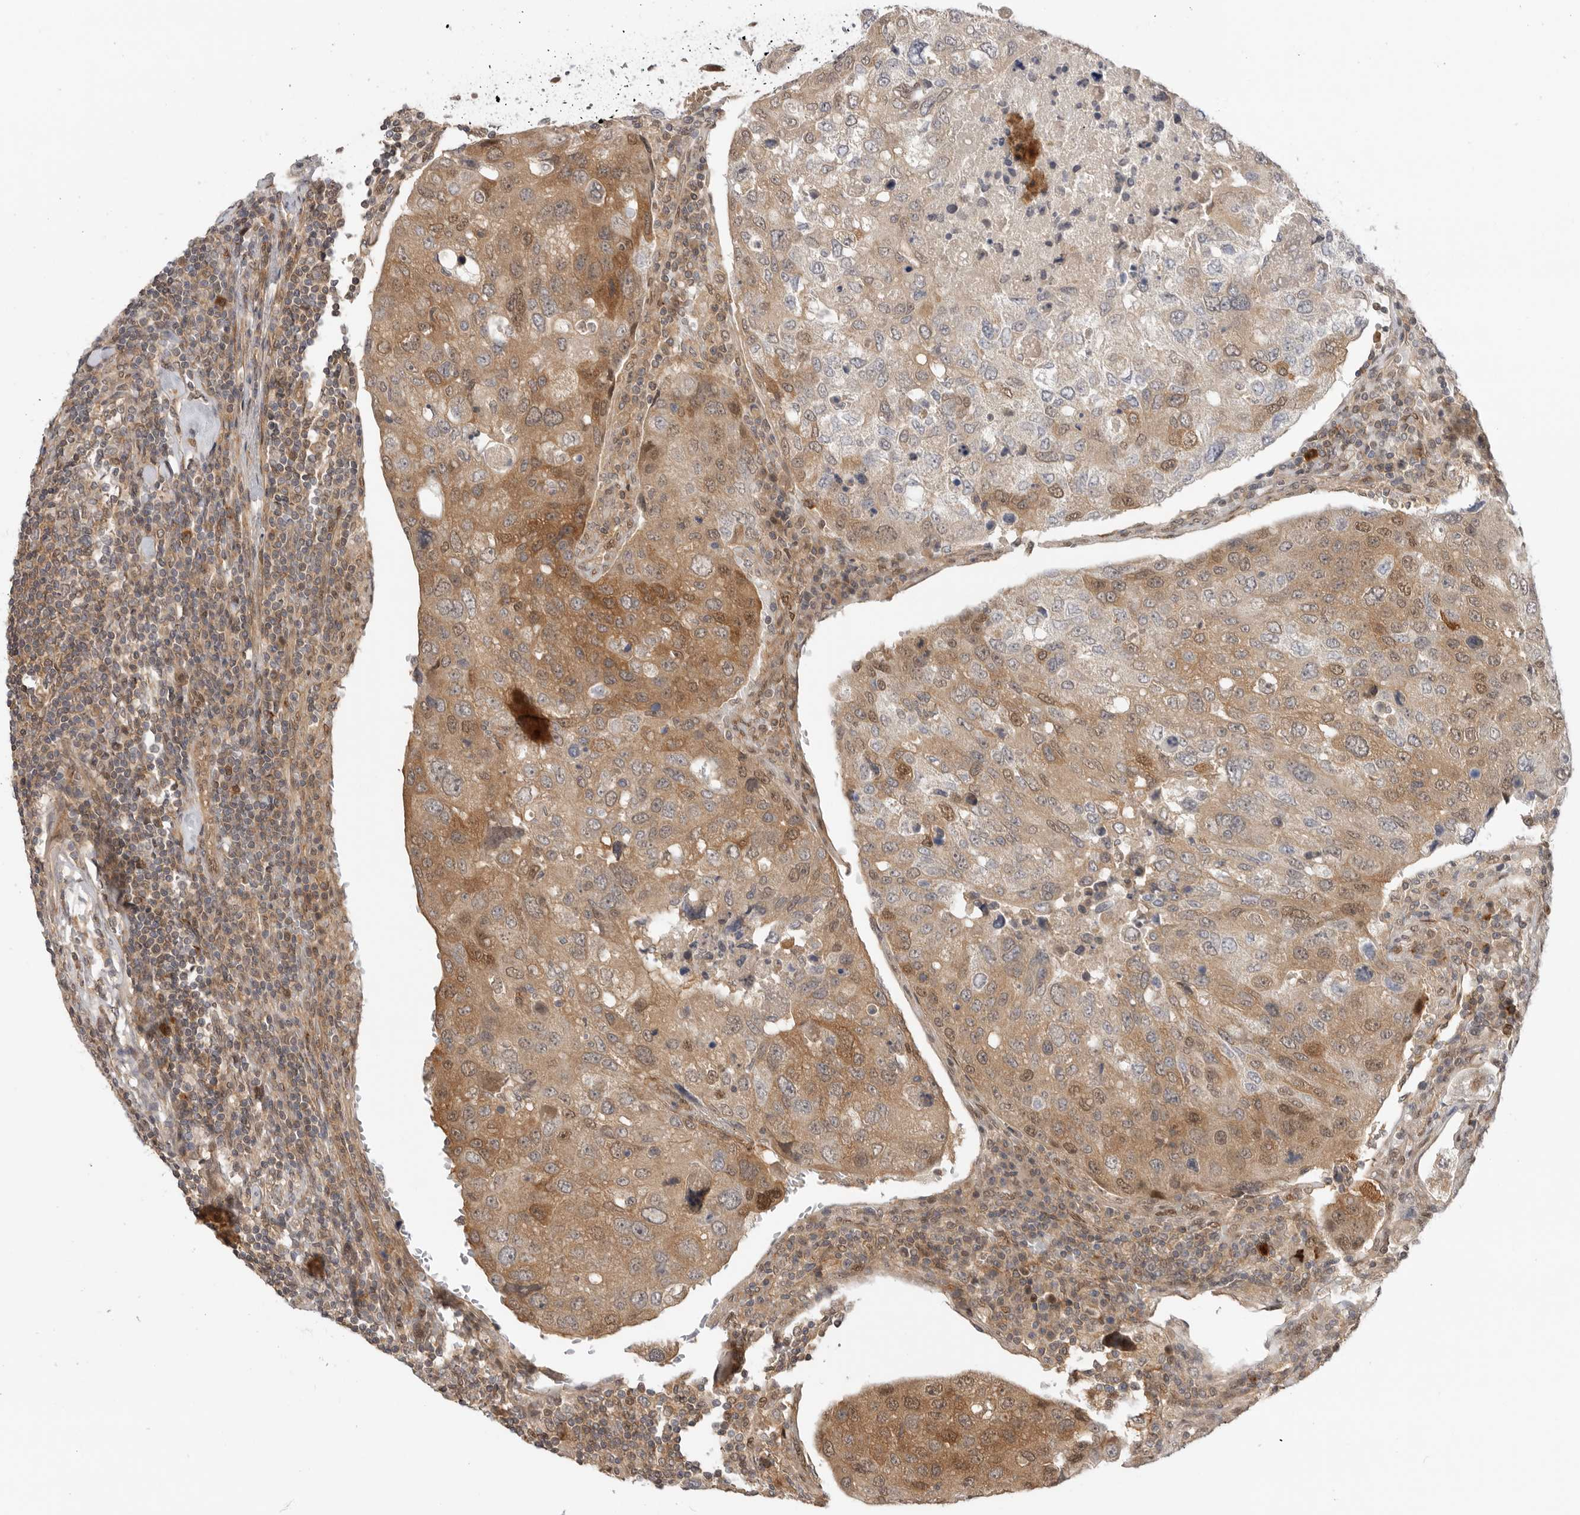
{"staining": {"intensity": "moderate", "quantity": "25%-75%", "location": "cytoplasmic/membranous,nuclear"}, "tissue": "urothelial cancer", "cell_type": "Tumor cells", "image_type": "cancer", "snomed": [{"axis": "morphology", "description": "Urothelial carcinoma, High grade"}, {"axis": "topography", "description": "Lymph node"}, {"axis": "topography", "description": "Urinary bladder"}], "caption": "IHC image of human urothelial cancer stained for a protein (brown), which exhibits medium levels of moderate cytoplasmic/membranous and nuclear staining in about 25%-75% of tumor cells.", "gene": "DCAF8", "patient": {"sex": "male", "age": 51}}